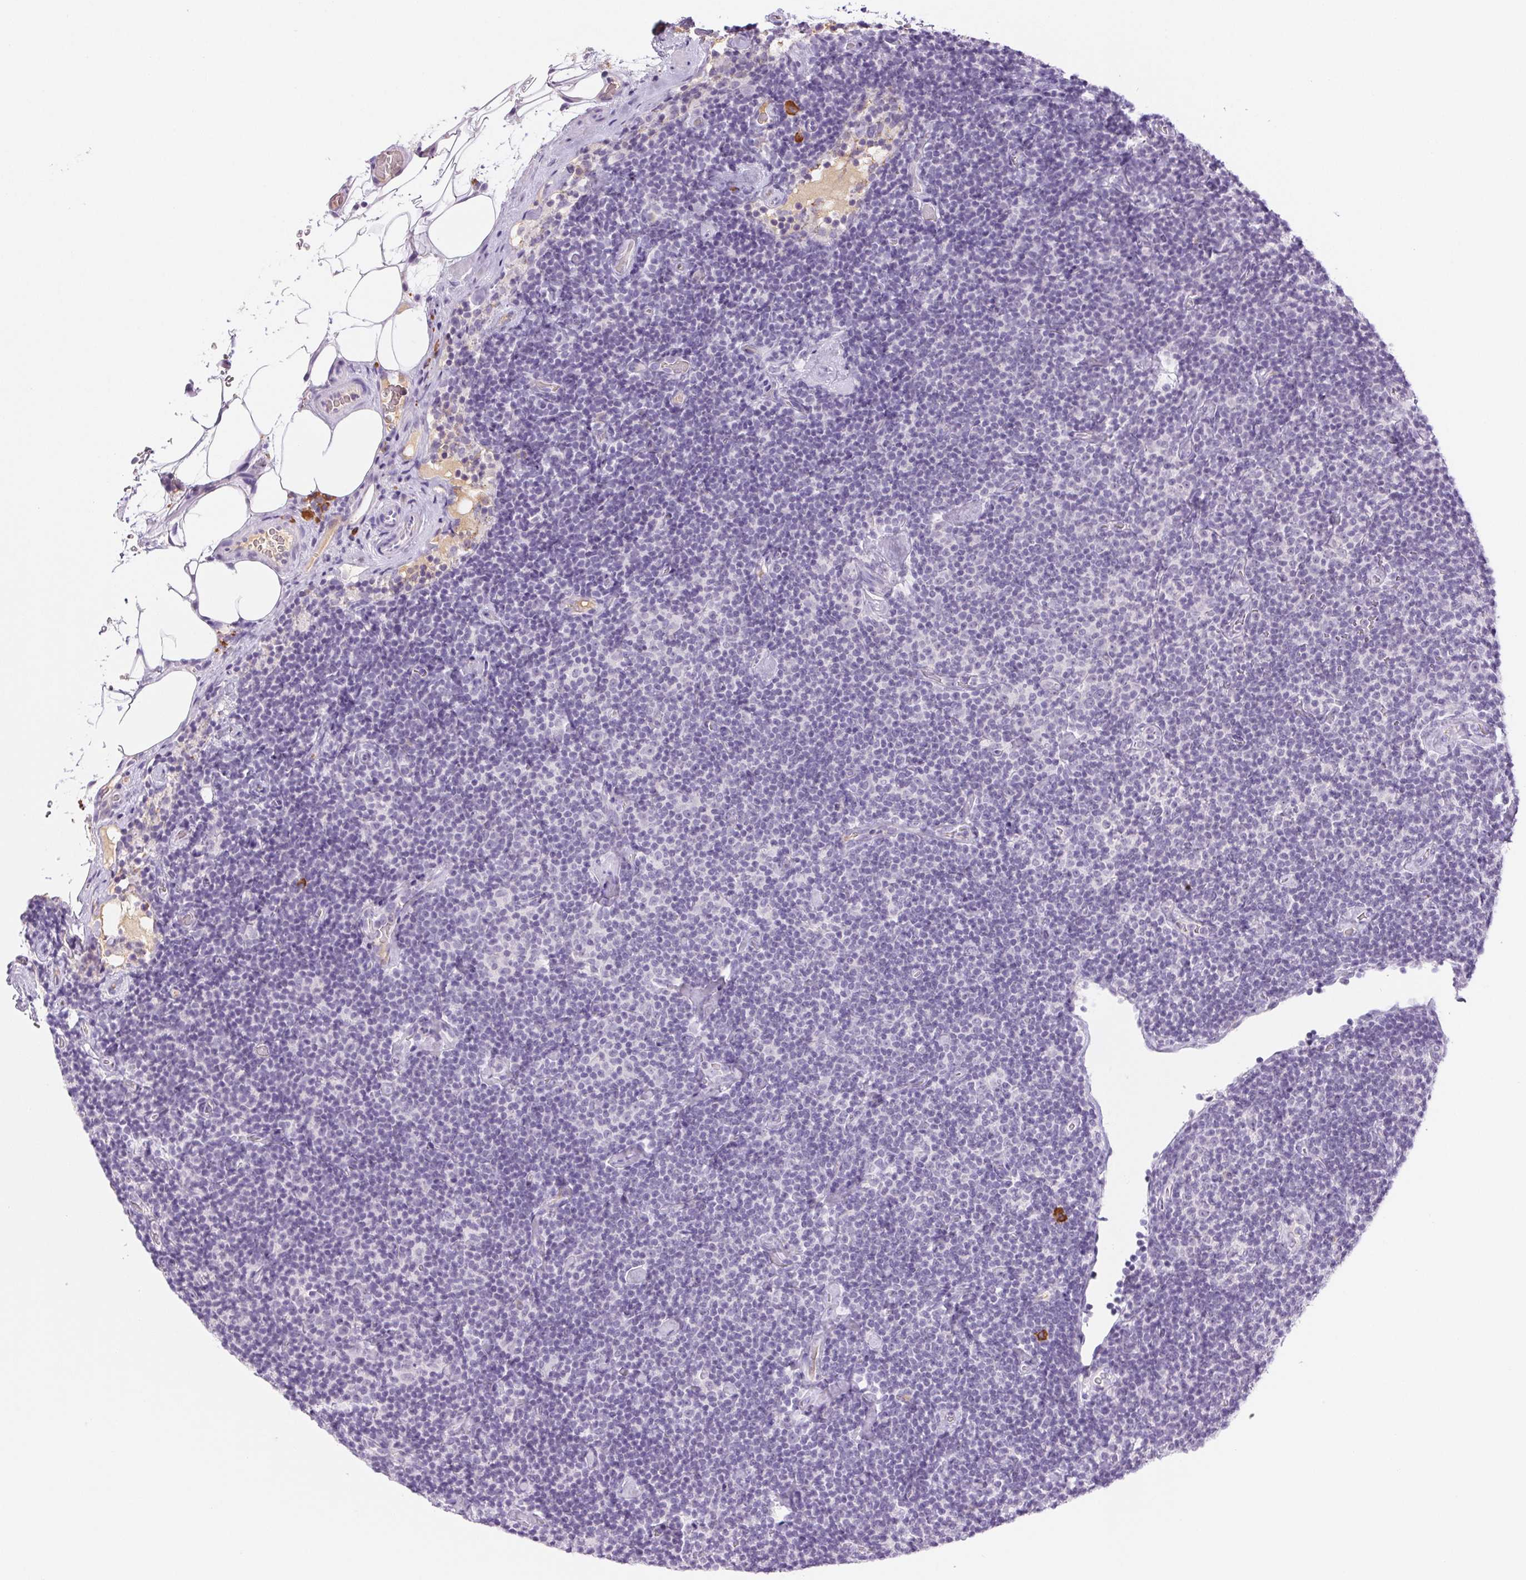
{"staining": {"intensity": "negative", "quantity": "none", "location": "none"}, "tissue": "lymphoma", "cell_type": "Tumor cells", "image_type": "cancer", "snomed": [{"axis": "morphology", "description": "Malignant lymphoma, non-Hodgkin's type, Low grade"}, {"axis": "topography", "description": "Lymph node"}], "caption": "High power microscopy image of an IHC histopathology image of lymphoma, revealing no significant positivity in tumor cells.", "gene": "IFIT1B", "patient": {"sex": "male", "age": 81}}